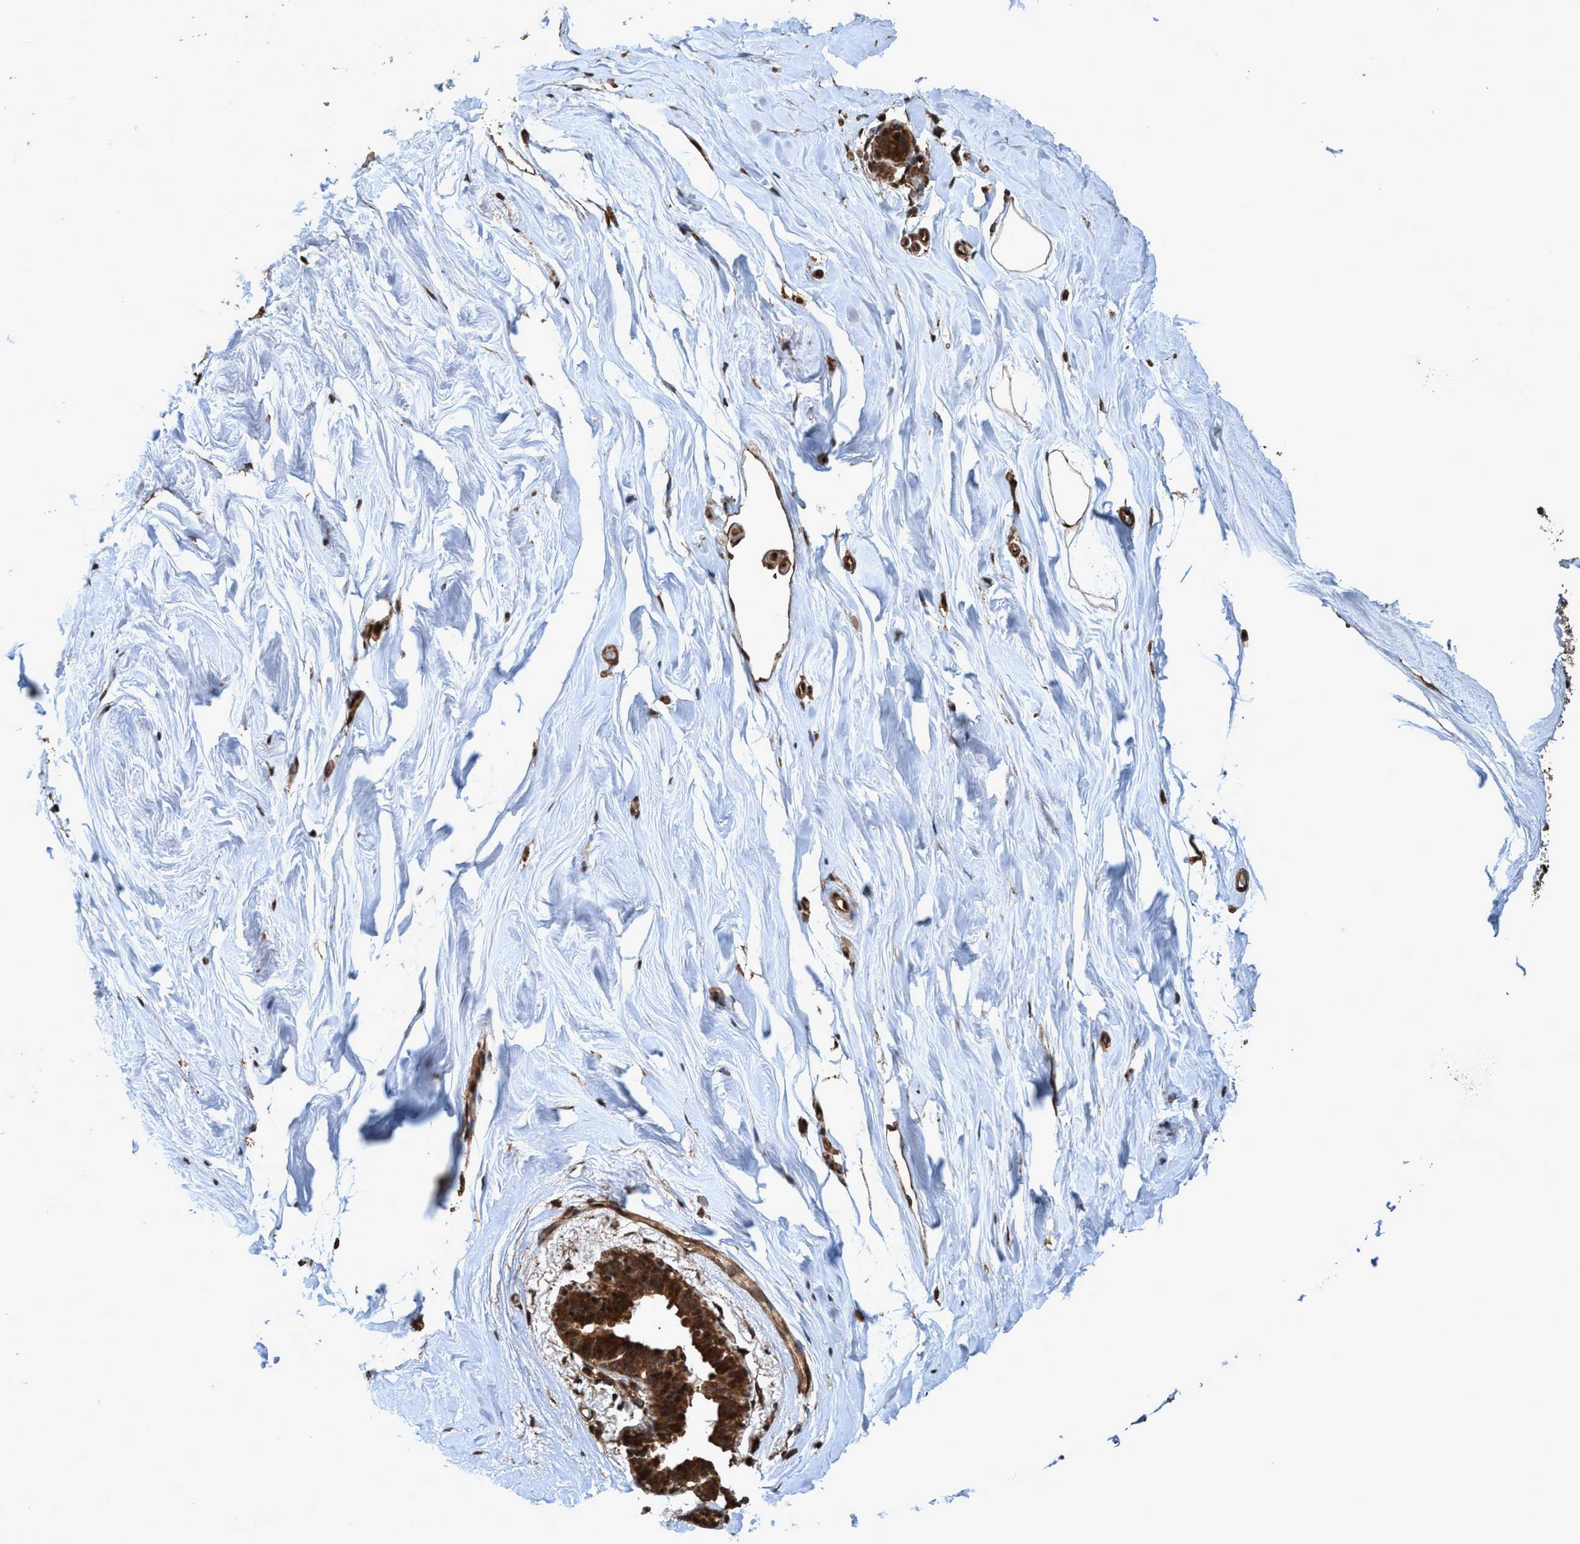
{"staining": {"intensity": "strong", "quantity": ">75%", "location": "cytoplasmic/membranous"}, "tissue": "breast", "cell_type": "Adipocytes", "image_type": "normal", "snomed": [{"axis": "morphology", "description": "Normal tissue, NOS"}, {"axis": "topography", "description": "Breast"}], "caption": "Immunohistochemistry of unremarkable breast shows high levels of strong cytoplasmic/membranous expression in about >75% of adipocytes.", "gene": "TRPC7", "patient": {"sex": "female", "age": 62}}